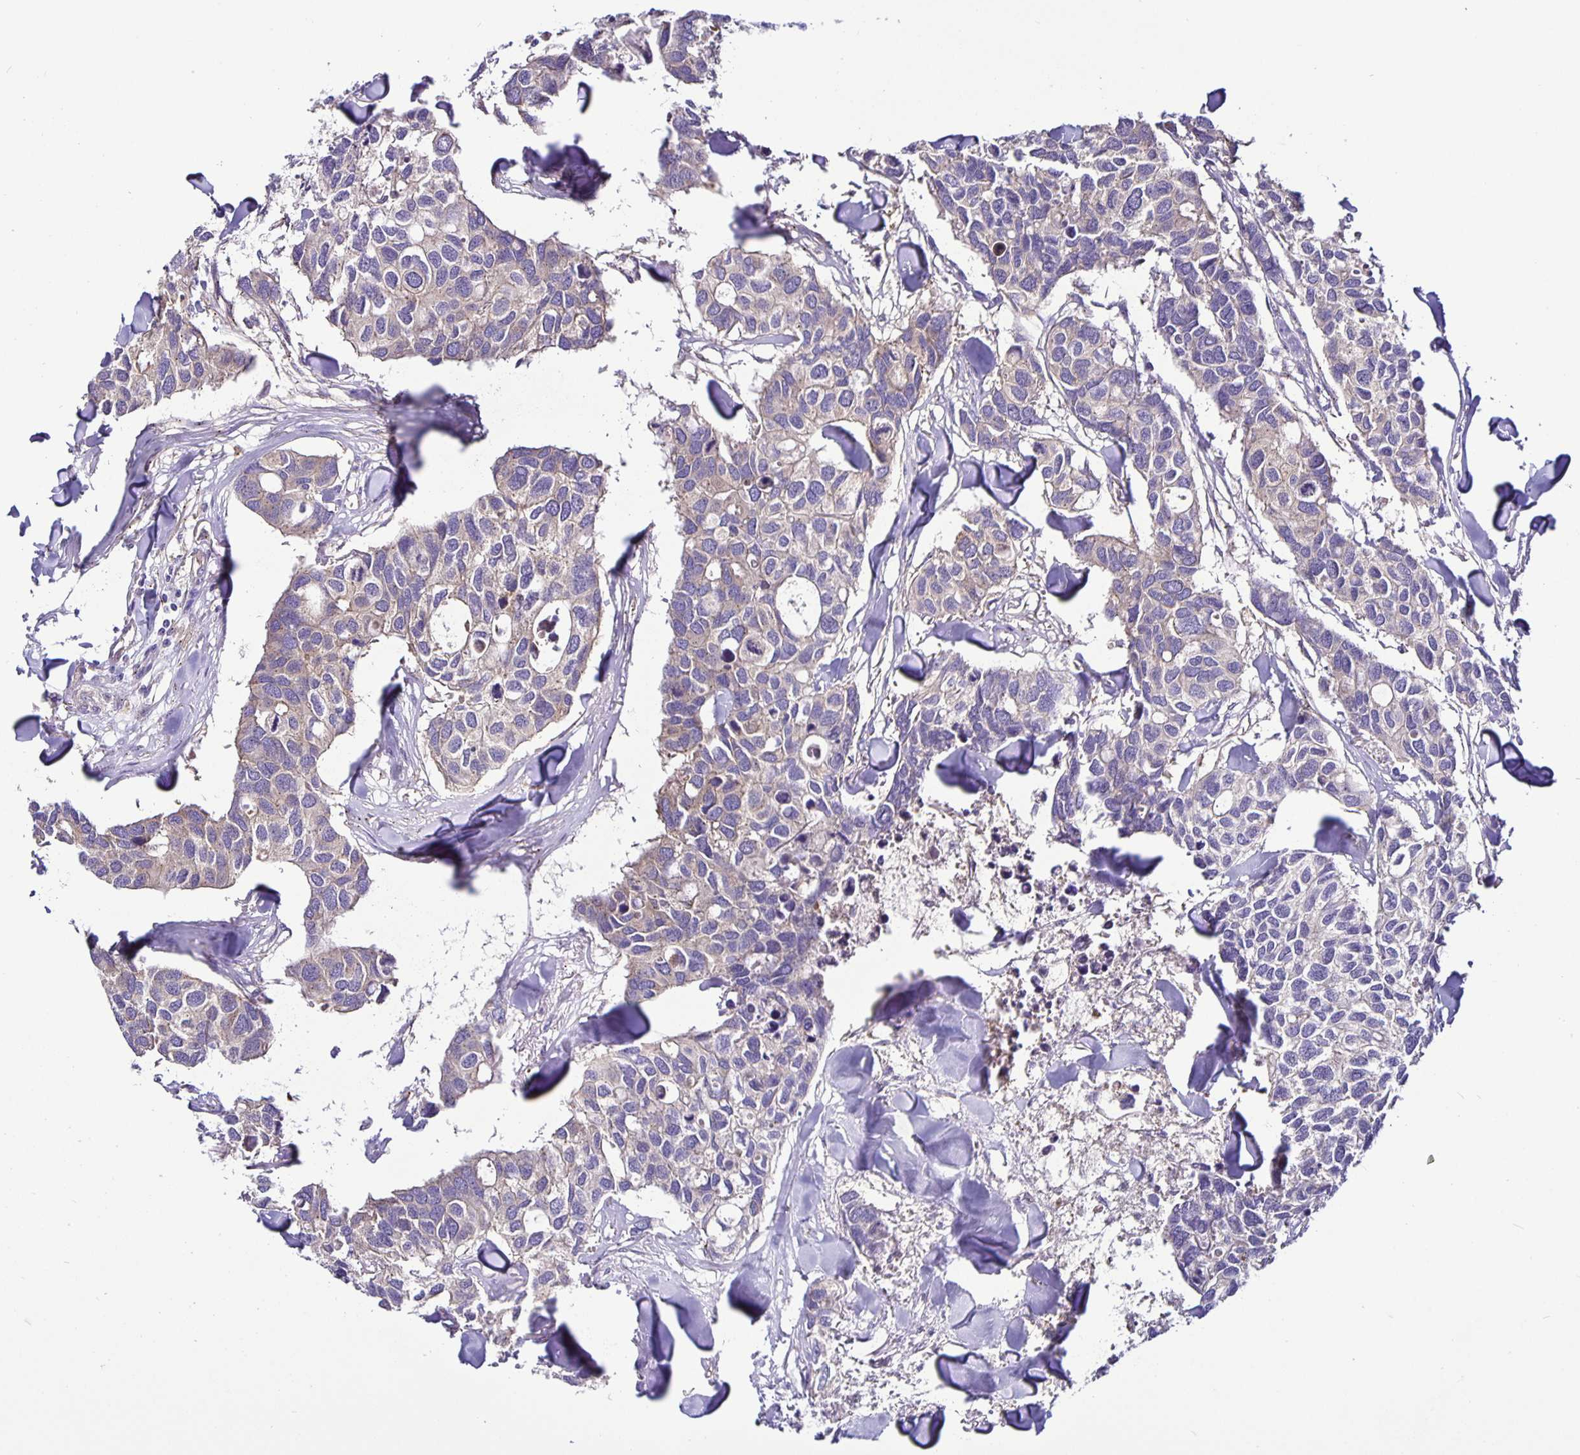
{"staining": {"intensity": "negative", "quantity": "none", "location": "none"}, "tissue": "breast cancer", "cell_type": "Tumor cells", "image_type": "cancer", "snomed": [{"axis": "morphology", "description": "Duct carcinoma"}, {"axis": "topography", "description": "Breast"}], "caption": "DAB immunohistochemical staining of human infiltrating ductal carcinoma (breast) displays no significant positivity in tumor cells.", "gene": "SNX5", "patient": {"sex": "female", "age": 83}}